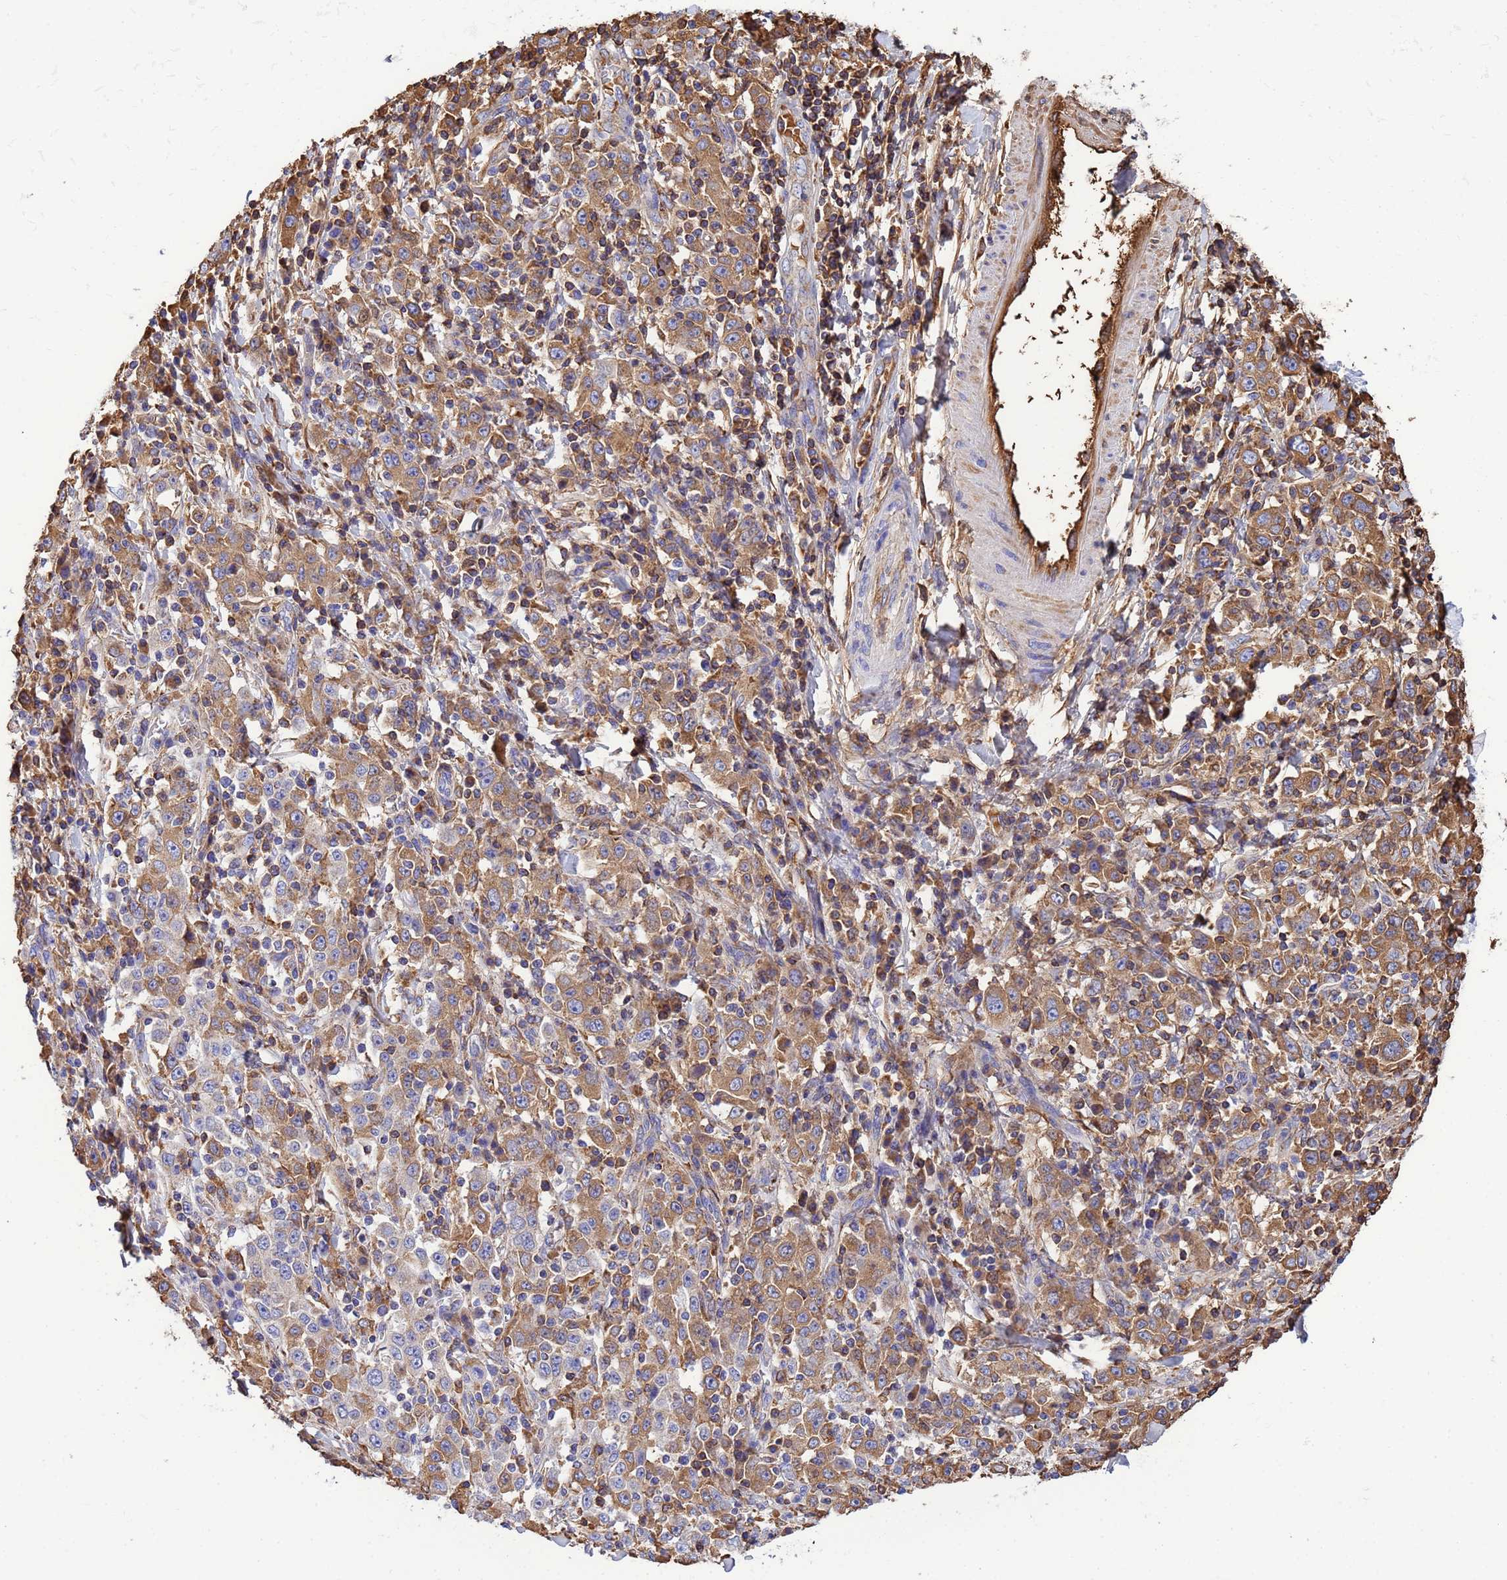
{"staining": {"intensity": "moderate", "quantity": ">75%", "location": "cytoplasmic/membranous"}, "tissue": "stomach cancer", "cell_type": "Tumor cells", "image_type": "cancer", "snomed": [{"axis": "morphology", "description": "Normal tissue, NOS"}, {"axis": "morphology", "description": "Adenocarcinoma, NOS"}, {"axis": "topography", "description": "Stomach, upper"}, {"axis": "topography", "description": "Stomach"}], "caption": "Protein staining of stomach cancer (adenocarcinoma) tissue shows moderate cytoplasmic/membranous positivity in about >75% of tumor cells.", "gene": "GLUD1", "patient": {"sex": "male", "age": 59}}